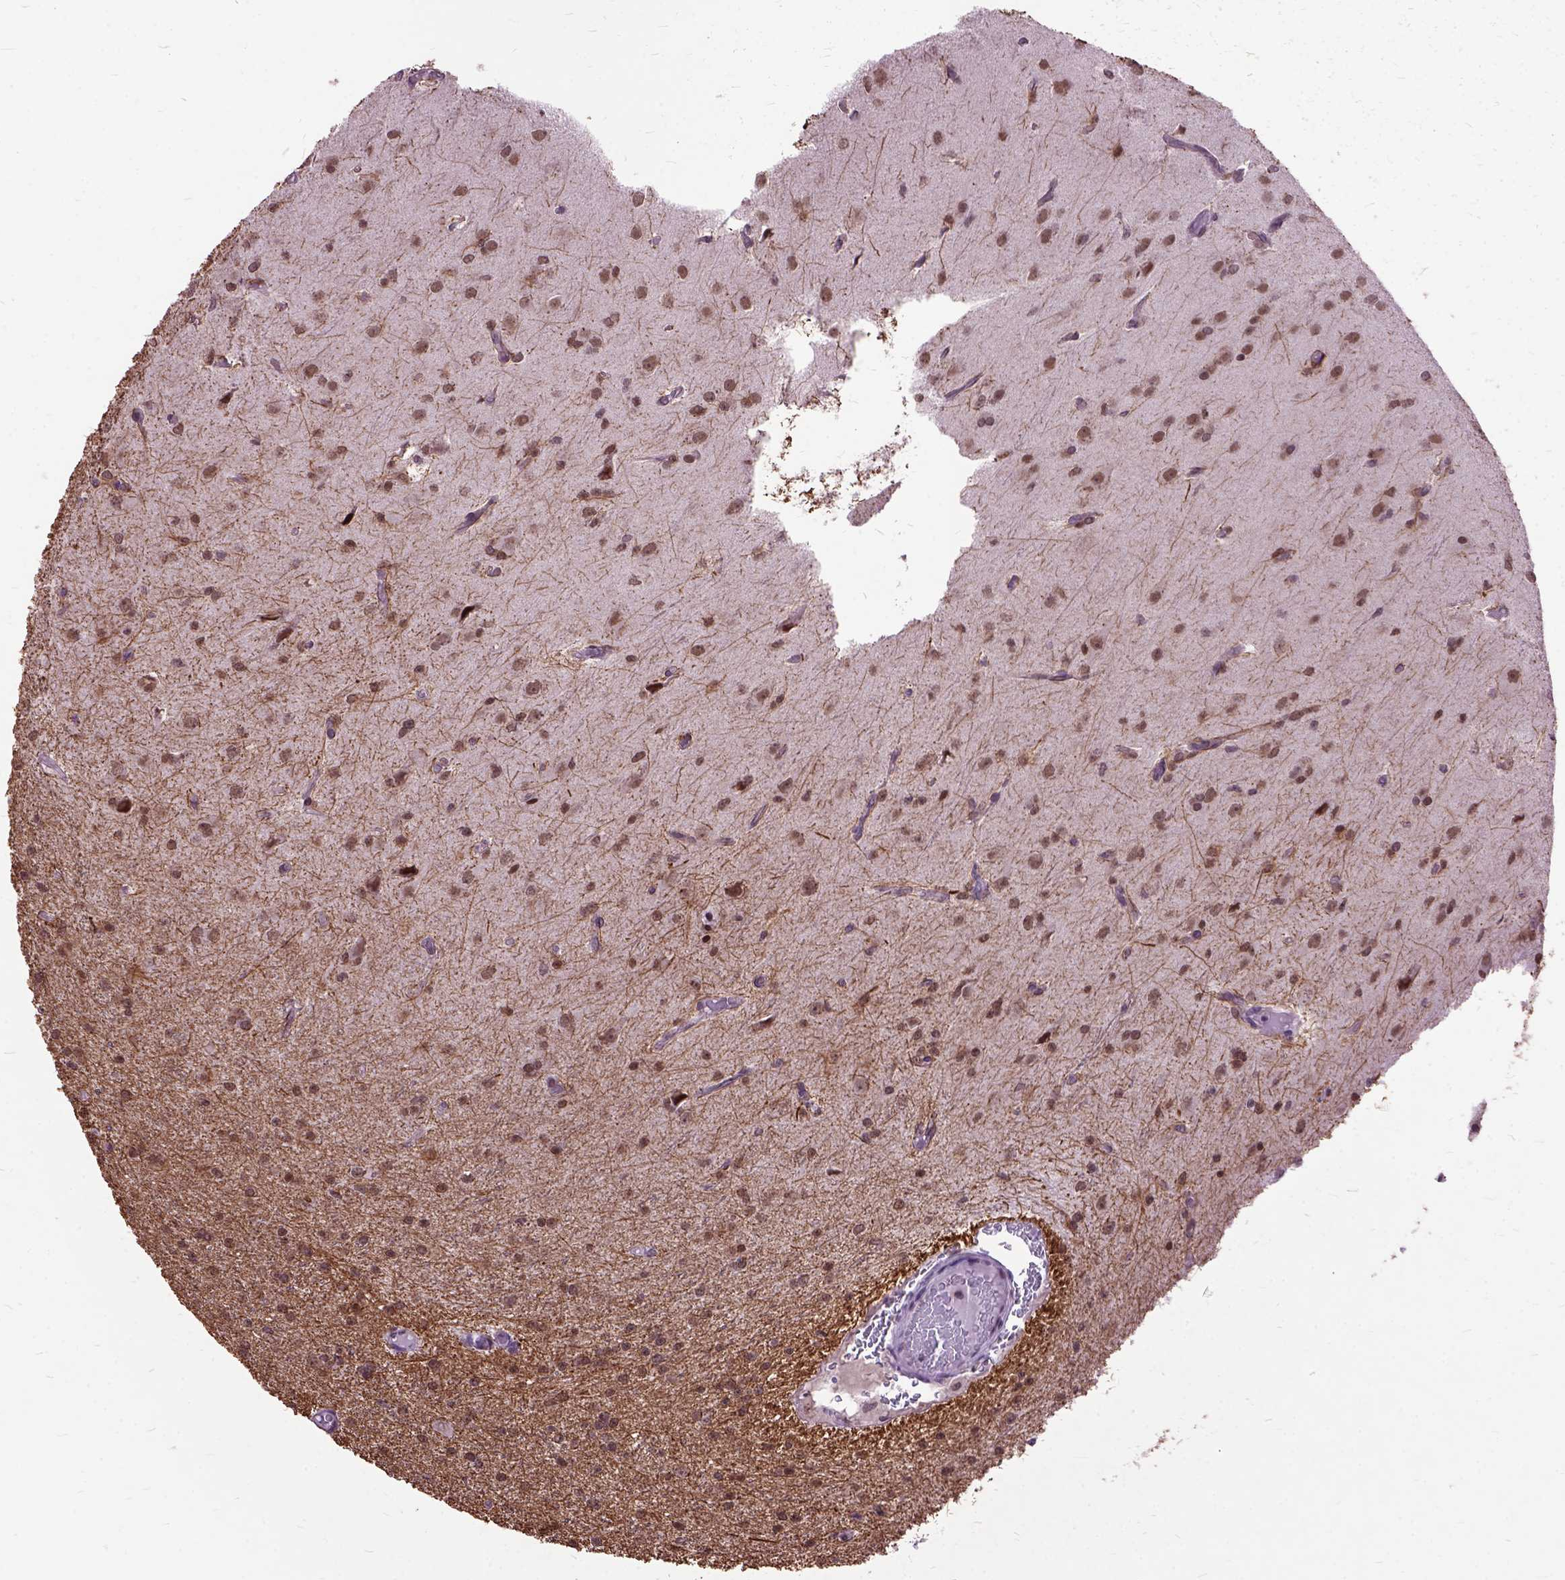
{"staining": {"intensity": "moderate", "quantity": ">75%", "location": "cytoplasmic/membranous,nuclear"}, "tissue": "glioma", "cell_type": "Tumor cells", "image_type": "cancer", "snomed": [{"axis": "morphology", "description": "Glioma, malignant, Low grade"}, {"axis": "topography", "description": "Brain"}], "caption": "Immunohistochemical staining of malignant low-grade glioma displays medium levels of moderate cytoplasmic/membranous and nuclear positivity in about >75% of tumor cells.", "gene": "ORC5", "patient": {"sex": "male", "age": 27}}